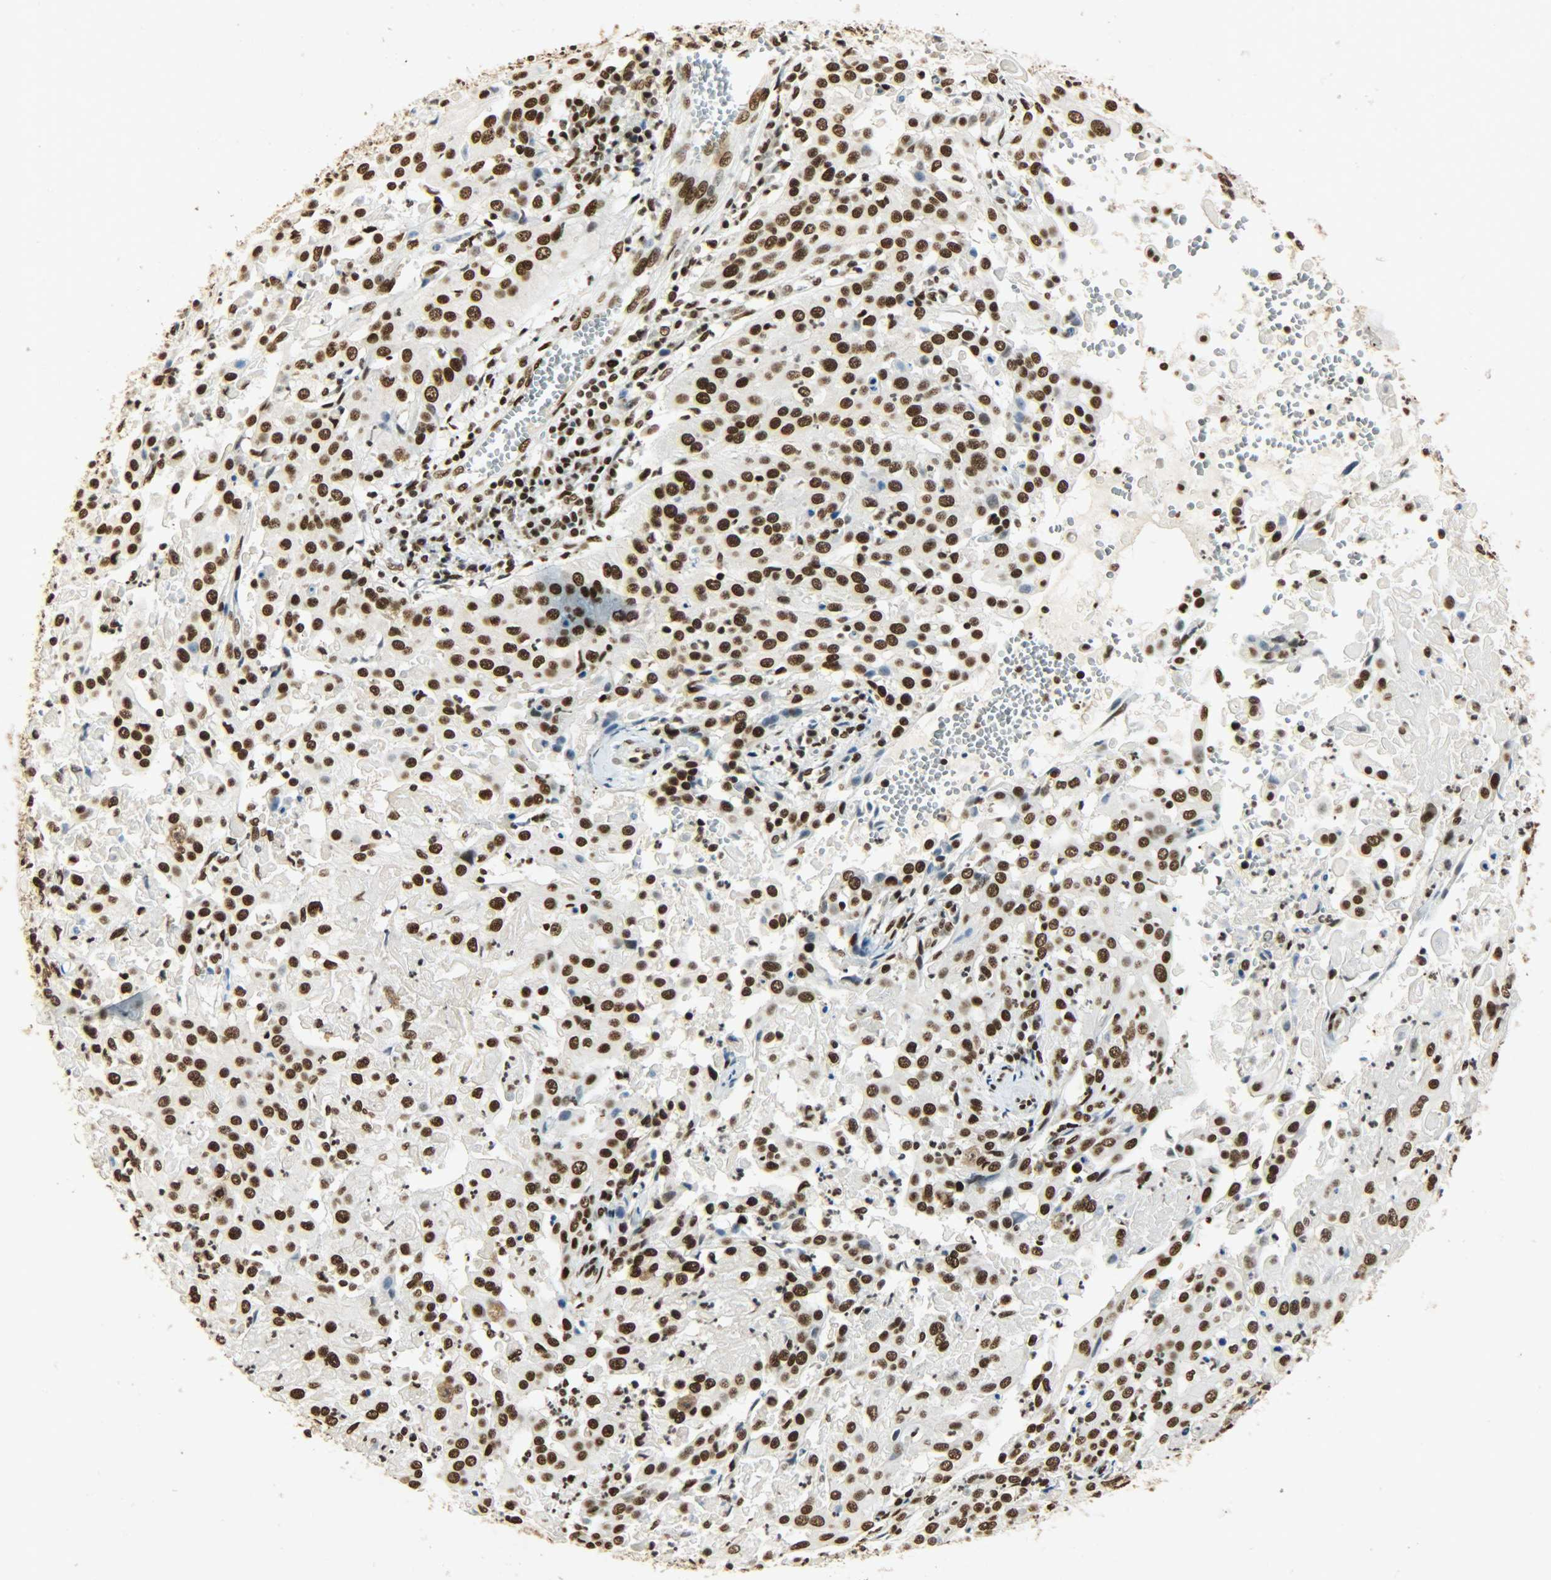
{"staining": {"intensity": "strong", "quantity": ">75%", "location": "nuclear"}, "tissue": "cervical cancer", "cell_type": "Tumor cells", "image_type": "cancer", "snomed": [{"axis": "morphology", "description": "Squamous cell carcinoma, NOS"}, {"axis": "topography", "description": "Cervix"}], "caption": "Cervical cancer stained for a protein (brown) exhibits strong nuclear positive expression in about >75% of tumor cells.", "gene": "KHDRBS1", "patient": {"sex": "female", "age": 39}}